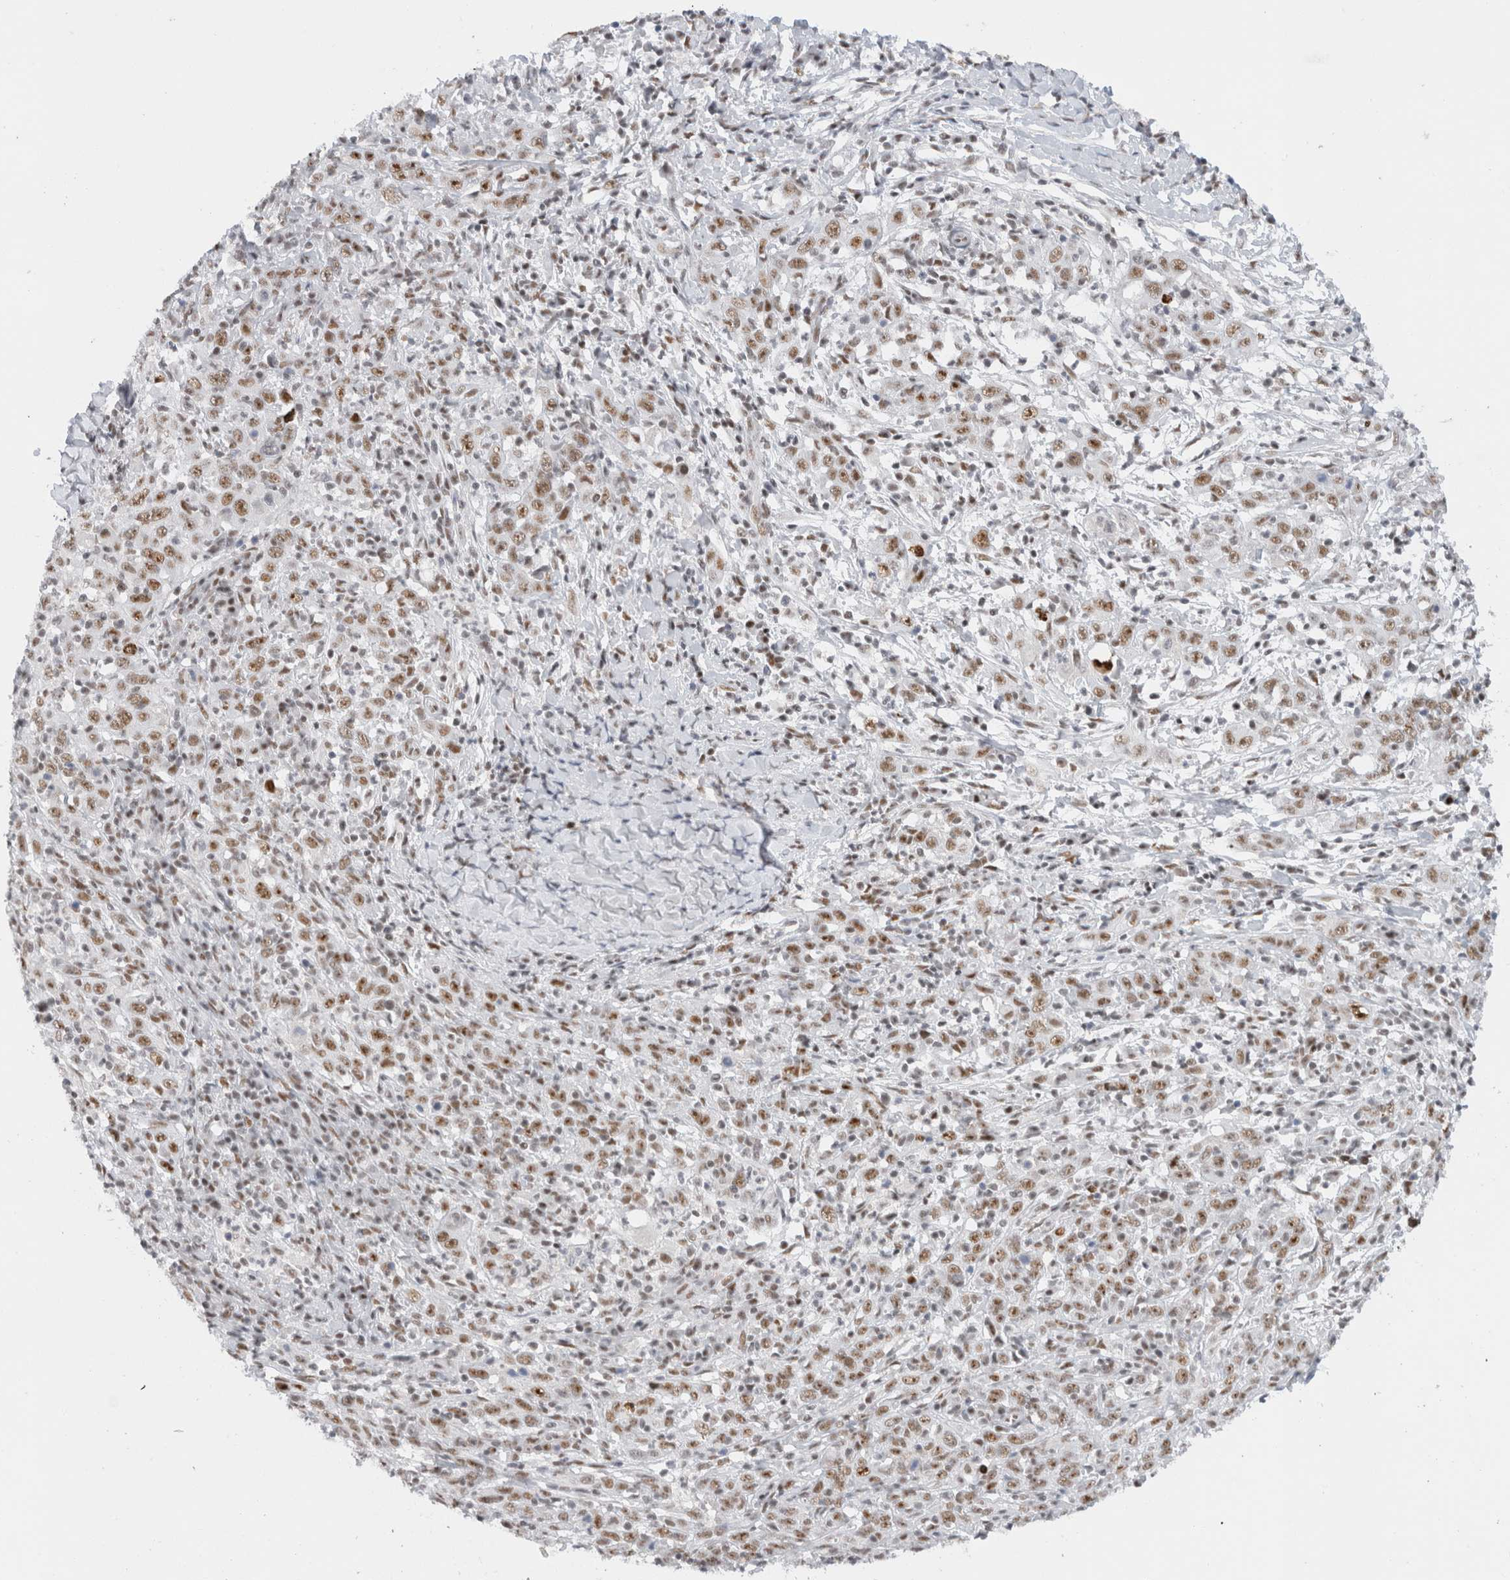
{"staining": {"intensity": "moderate", "quantity": ">75%", "location": "nuclear"}, "tissue": "cervical cancer", "cell_type": "Tumor cells", "image_type": "cancer", "snomed": [{"axis": "morphology", "description": "Squamous cell carcinoma, NOS"}, {"axis": "topography", "description": "Cervix"}], "caption": "Tumor cells reveal medium levels of moderate nuclear expression in approximately >75% of cells in cervical cancer.", "gene": "COPS7A", "patient": {"sex": "female", "age": 46}}